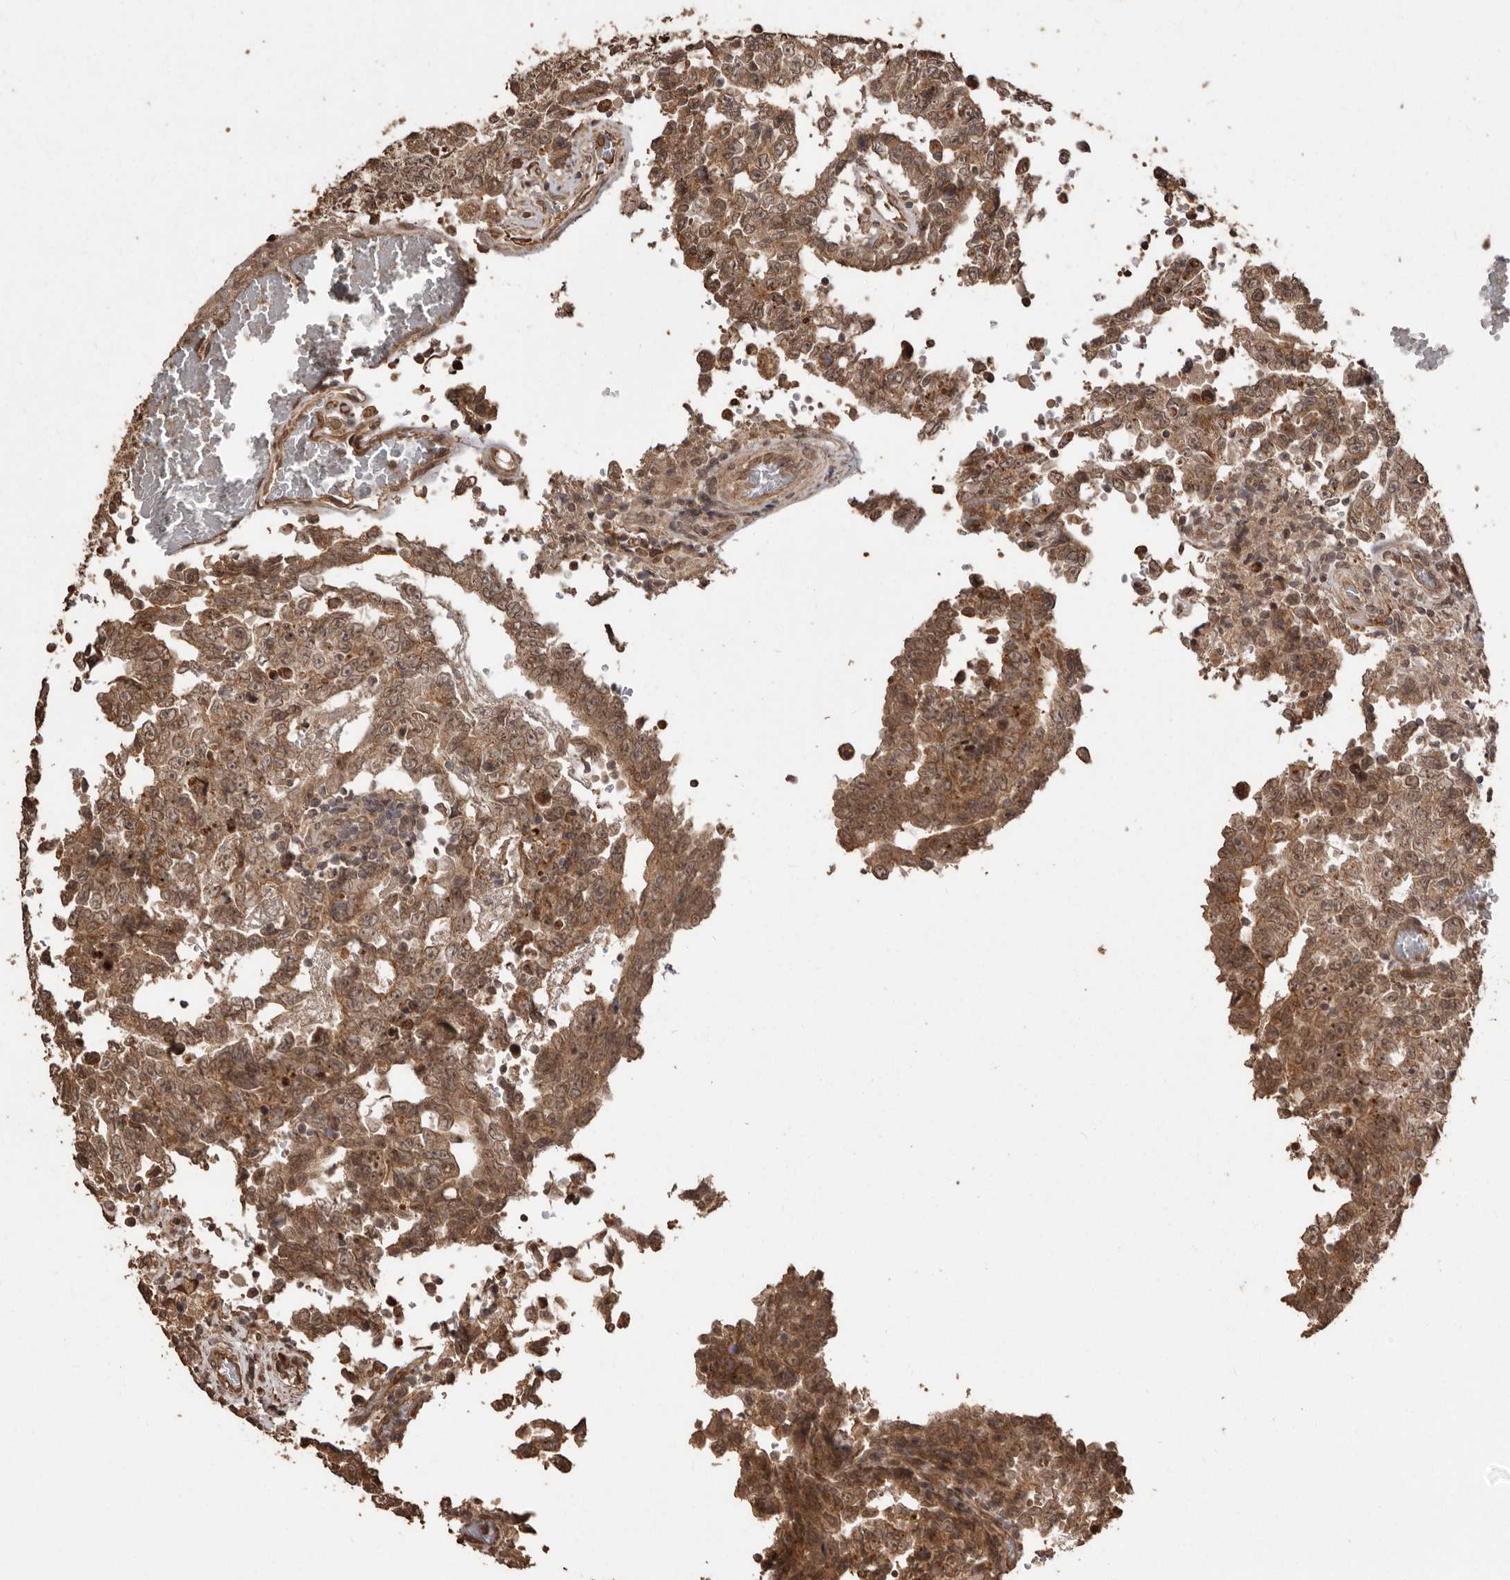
{"staining": {"intensity": "moderate", "quantity": ">75%", "location": "cytoplasmic/membranous,nuclear"}, "tissue": "testis cancer", "cell_type": "Tumor cells", "image_type": "cancer", "snomed": [{"axis": "morphology", "description": "Carcinoma, Embryonal, NOS"}, {"axis": "topography", "description": "Testis"}], "caption": "An immunohistochemistry micrograph of tumor tissue is shown. Protein staining in brown highlights moderate cytoplasmic/membranous and nuclear positivity in testis embryonal carcinoma within tumor cells.", "gene": "NUP43", "patient": {"sex": "male", "age": 26}}